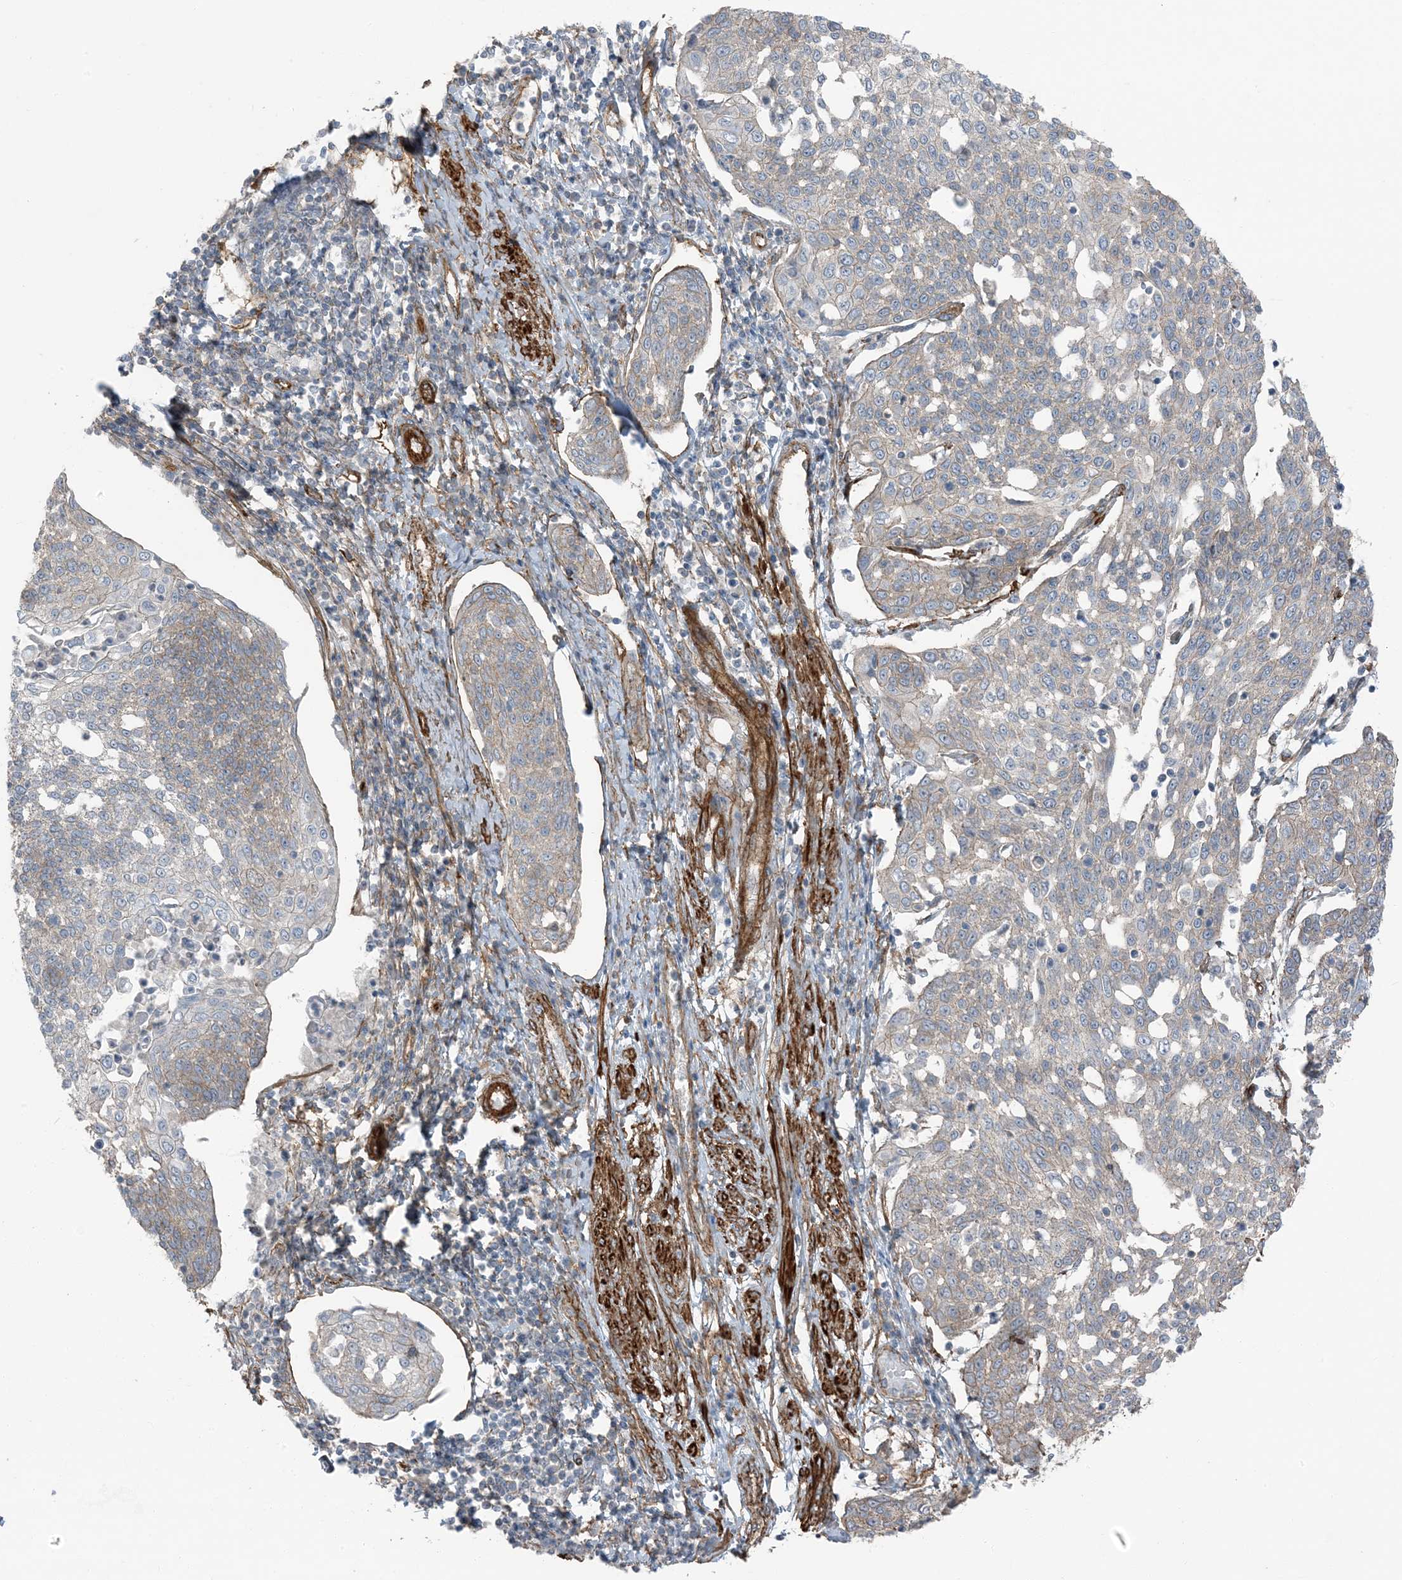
{"staining": {"intensity": "weak", "quantity": "<25%", "location": "cytoplasmic/membranous"}, "tissue": "cervical cancer", "cell_type": "Tumor cells", "image_type": "cancer", "snomed": [{"axis": "morphology", "description": "Squamous cell carcinoma, NOS"}, {"axis": "topography", "description": "Cervix"}], "caption": "DAB immunohistochemical staining of human cervical squamous cell carcinoma shows no significant staining in tumor cells.", "gene": "ZFP90", "patient": {"sex": "female", "age": 34}}